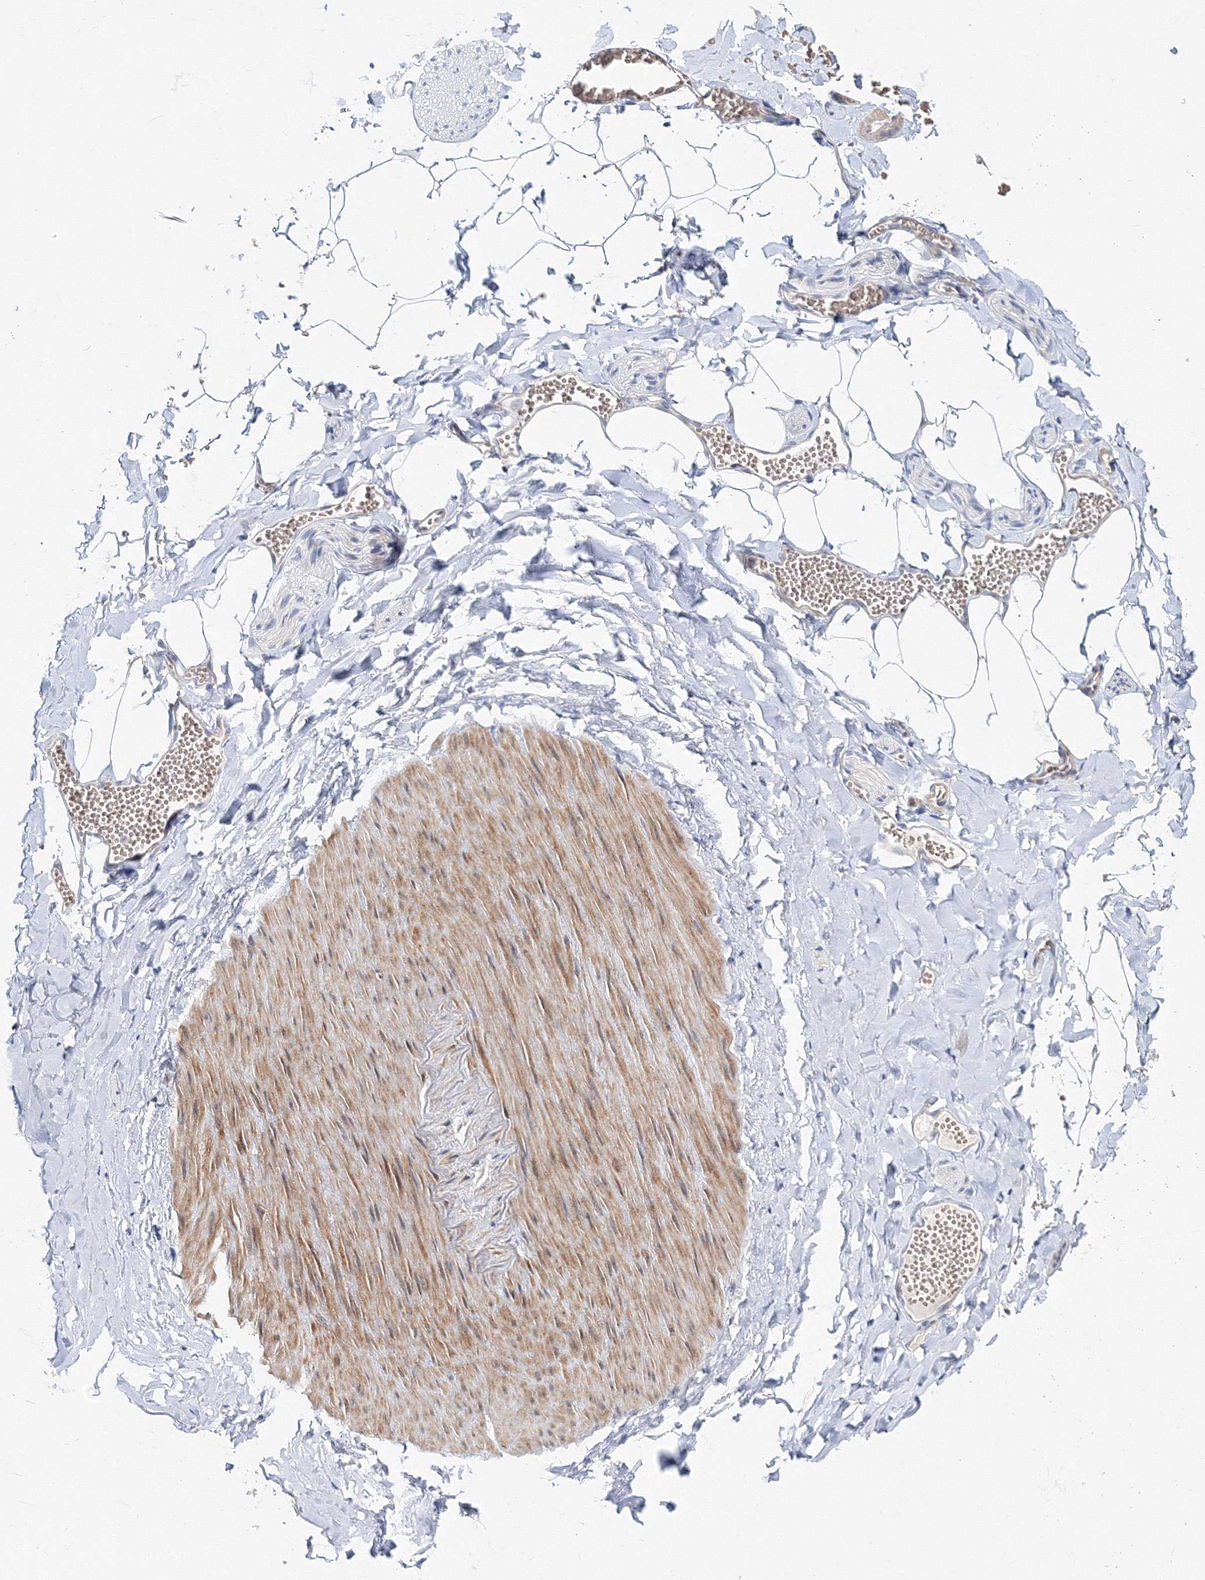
{"staining": {"intensity": "negative", "quantity": "none", "location": "none"}, "tissue": "adipose tissue", "cell_type": "Adipocytes", "image_type": "normal", "snomed": [{"axis": "morphology", "description": "Normal tissue, NOS"}, {"axis": "topography", "description": "Gallbladder"}, {"axis": "topography", "description": "Peripheral nerve tissue"}], "caption": "Histopathology image shows no significant protein expression in adipocytes of unremarkable adipose tissue.", "gene": "C11orf52", "patient": {"sex": "male", "age": 38}}